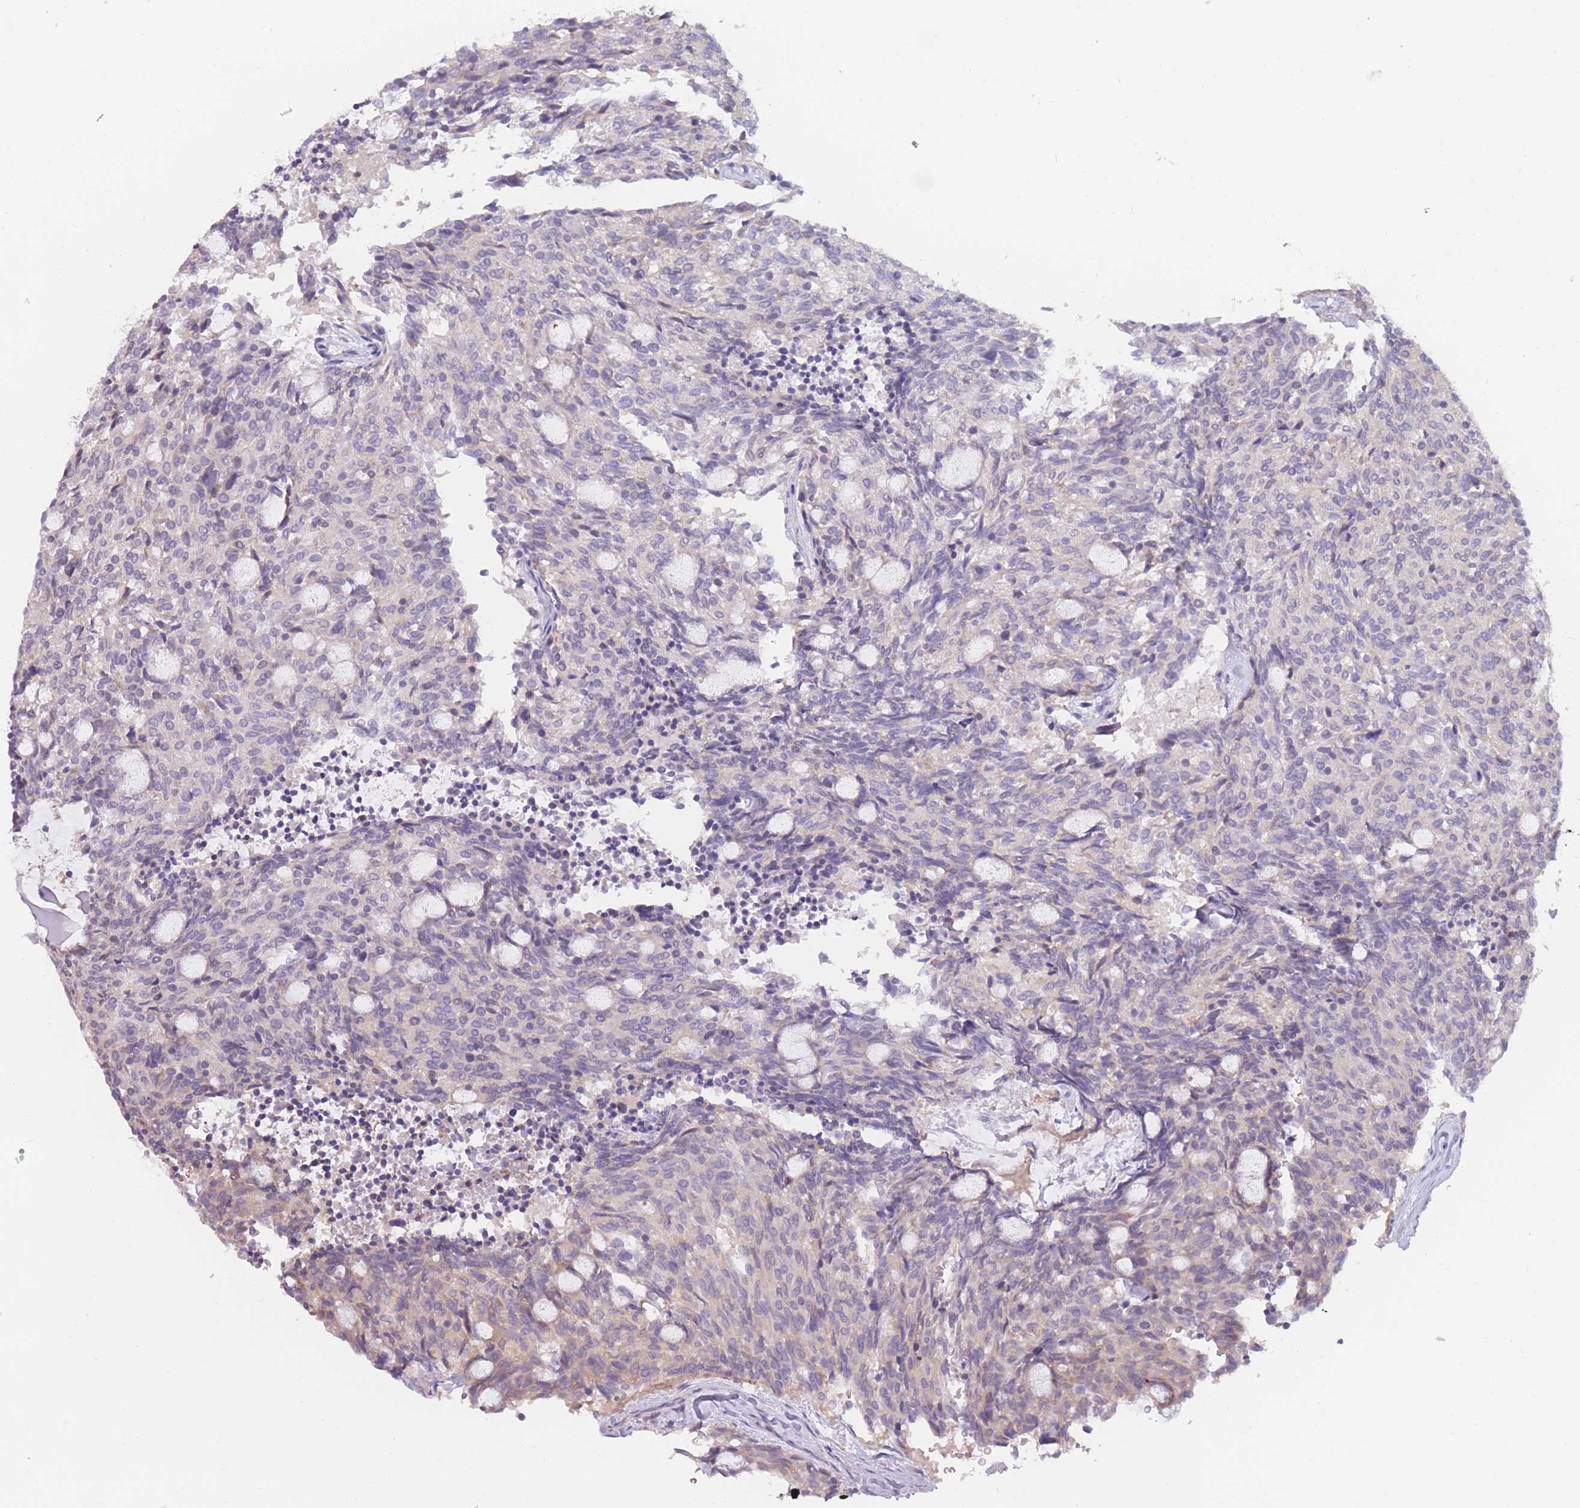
{"staining": {"intensity": "negative", "quantity": "none", "location": "none"}, "tissue": "carcinoid", "cell_type": "Tumor cells", "image_type": "cancer", "snomed": [{"axis": "morphology", "description": "Carcinoid, malignant, NOS"}, {"axis": "topography", "description": "Pancreas"}], "caption": "Immunohistochemical staining of carcinoid shows no significant expression in tumor cells.", "gene": "COL27A1", "patient": {"sex": "female", "age": 54}}